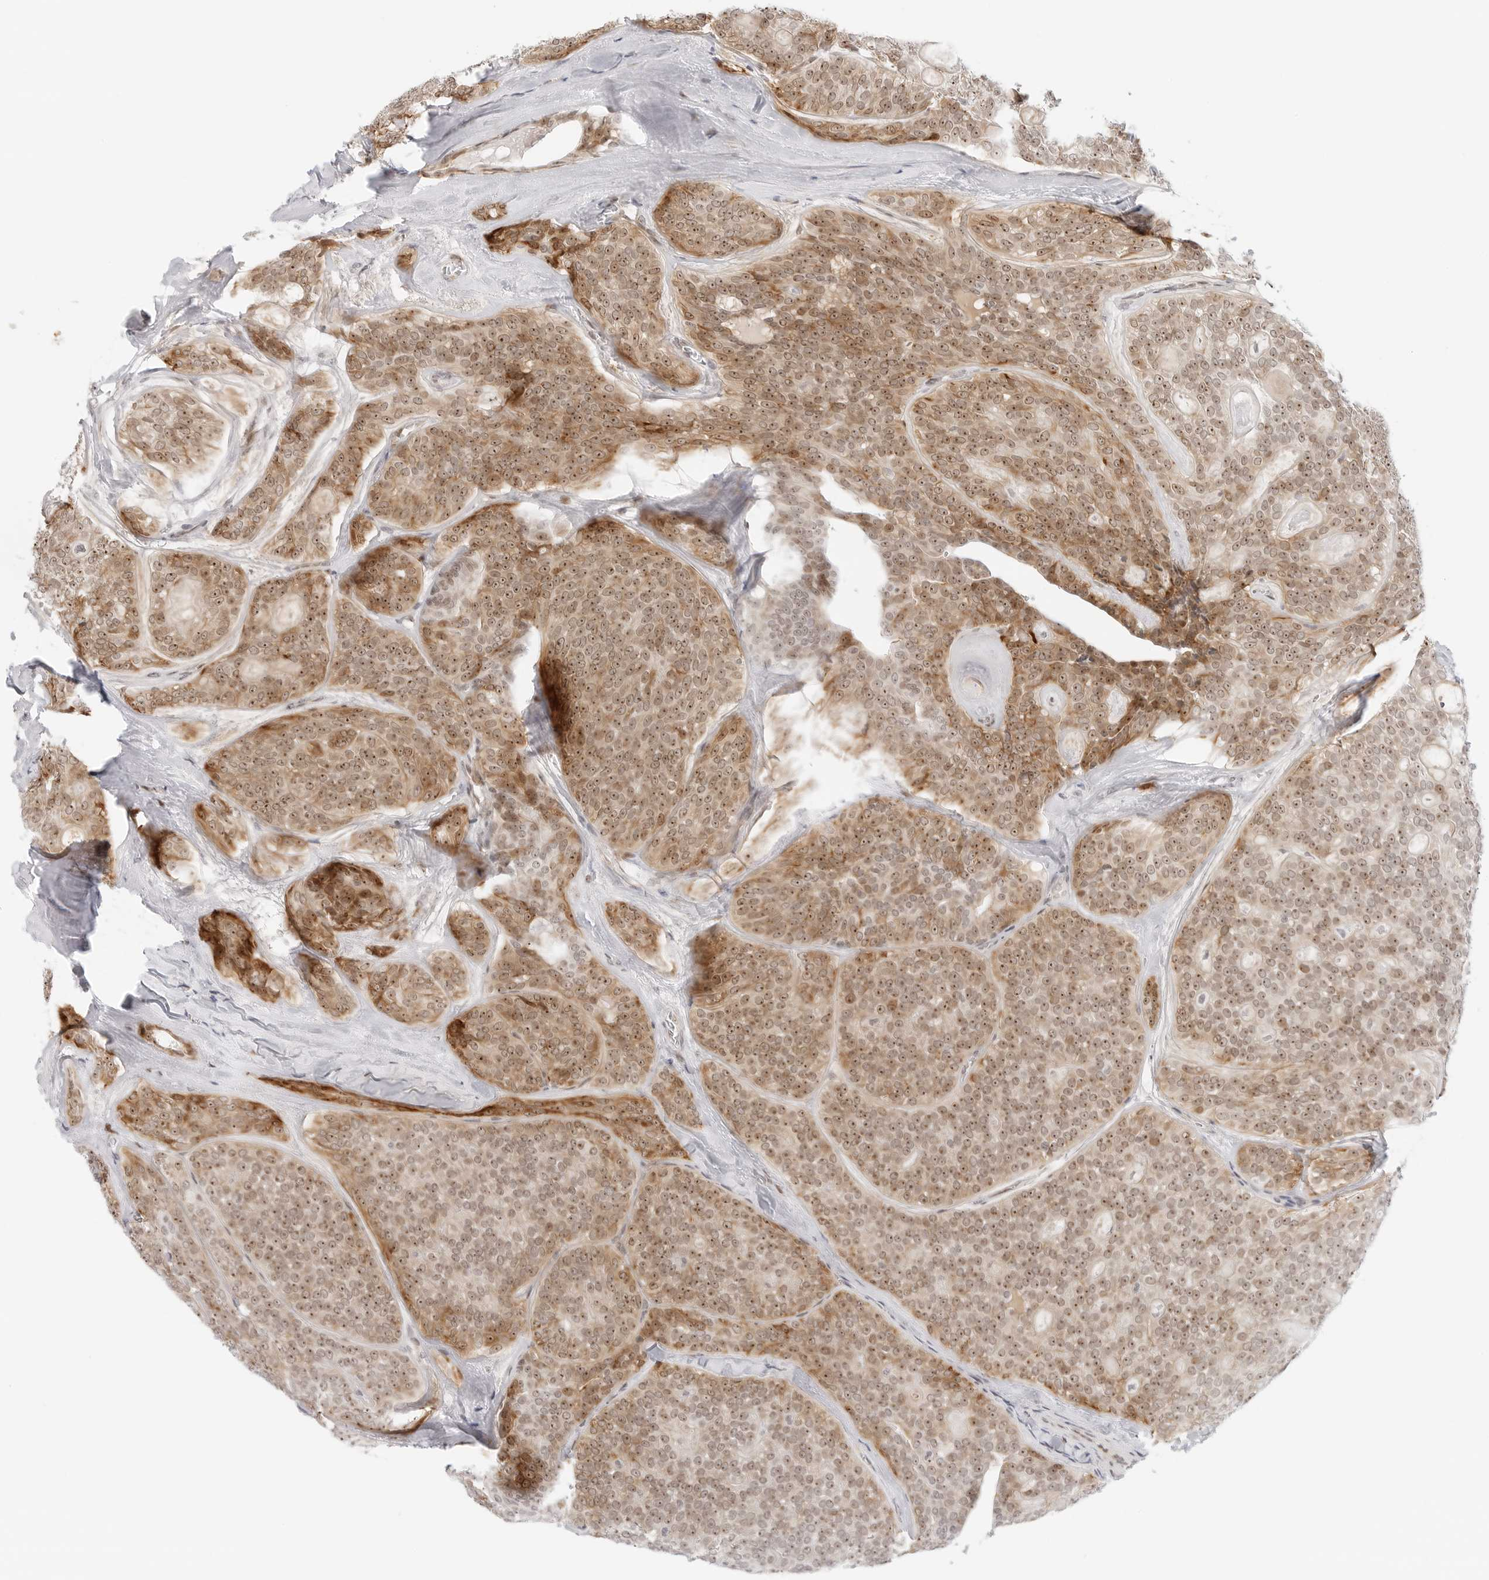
{"staining": {"intensity": "moderate", "quantity": ">75%", "location": "cytoplasmic/membranous,nuclear"}, "tissue": "head and neck cancer", "cell_type": "Tumor cells", "image_type": "cancer", "snomed": [{"axis": "morphology", "description": "Adenocarcinoma, NOS"}, {"axis": "topography", "description": "Head-Neck"}], "caption": "This image reveals IHC staining of head and neck cancer, with medium moderate cytoplasmic/membranous and nuclear expression in about >75% of tumor cells.", "gene": "HIPK3", "patient": {"sex": "male", "age": 66}}